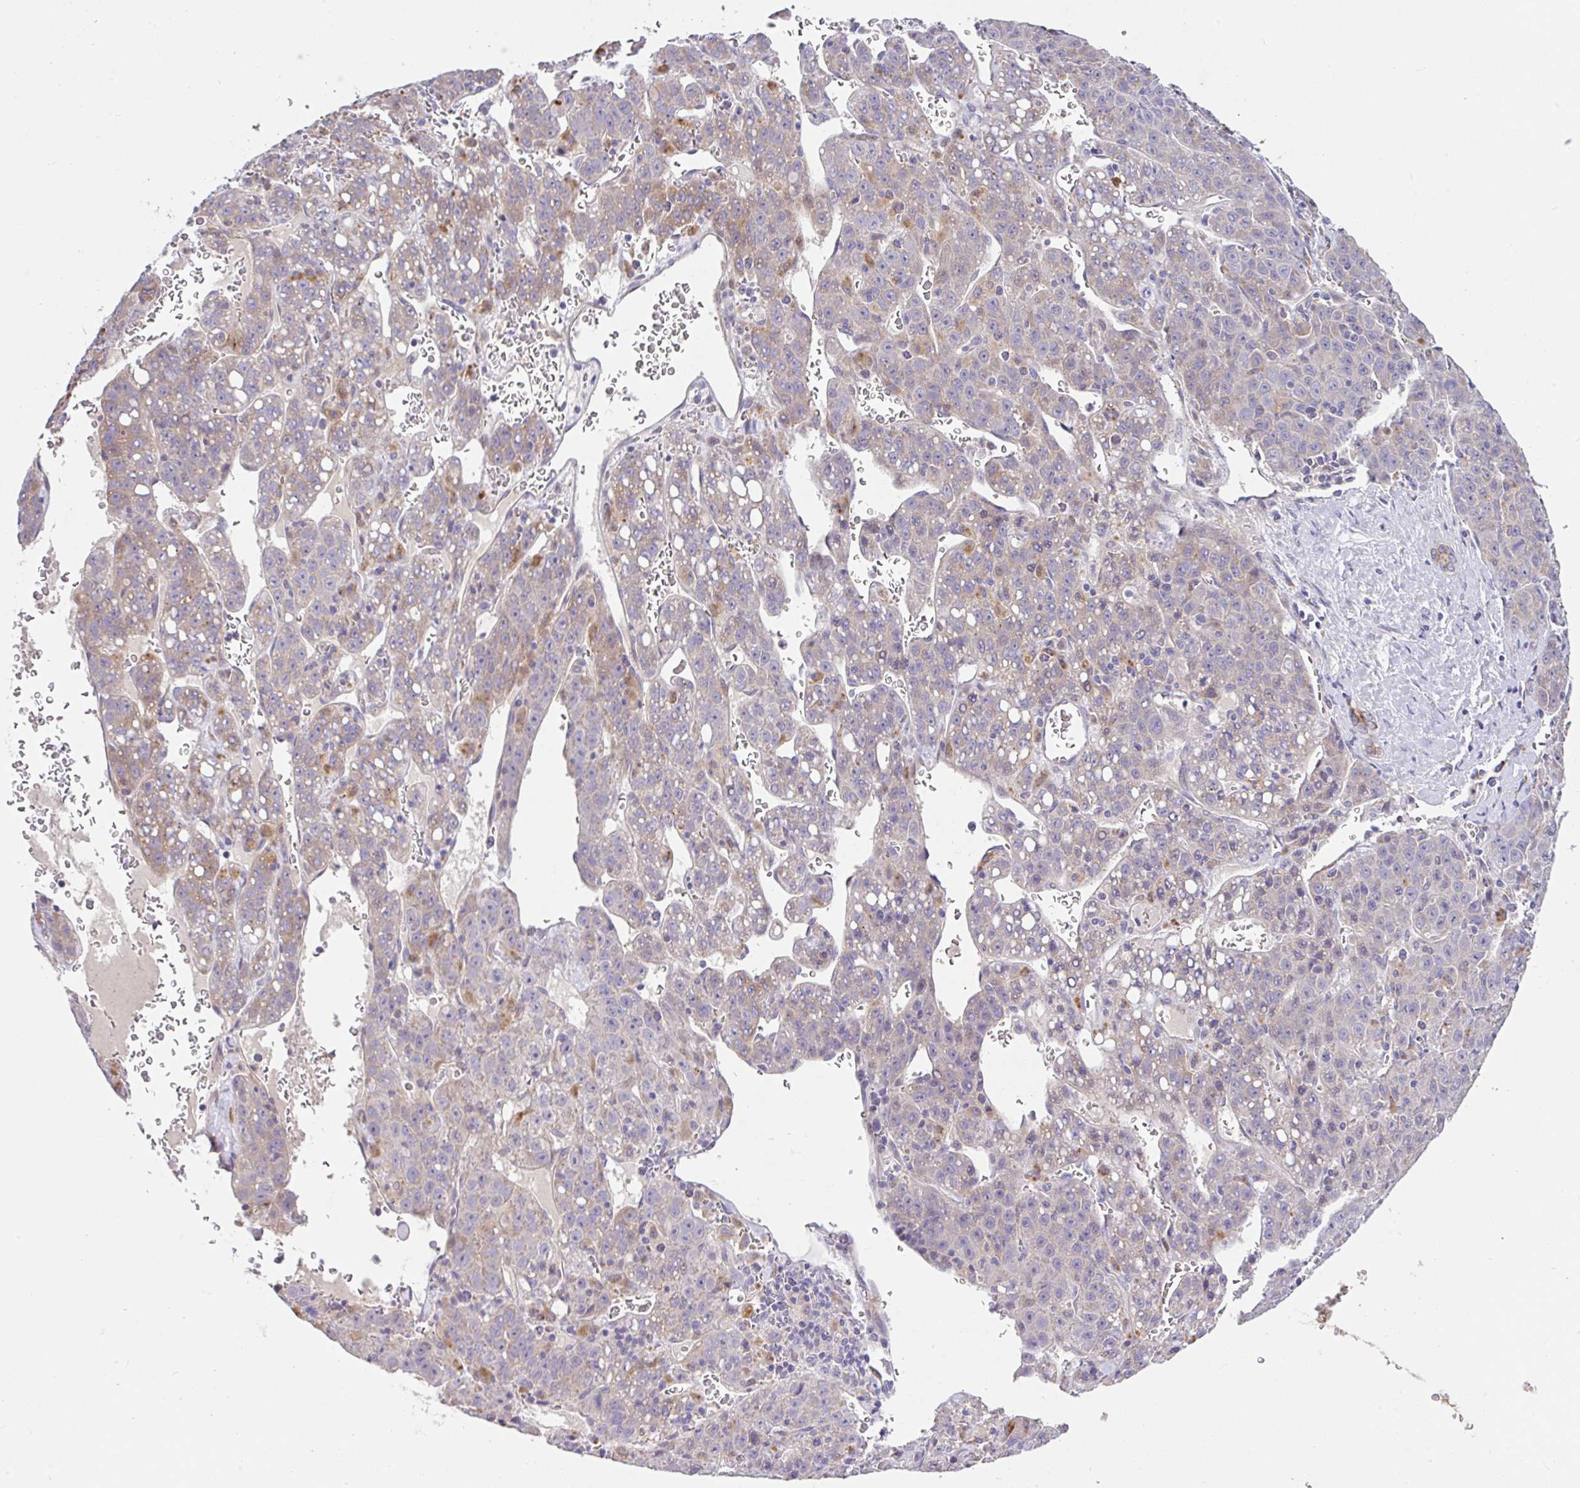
{"staining": {"intensity": "moderate", "quantity": "<25%", "location": "cytoplasmic/membranous"}, "tissue": "liver cancer", "cell_type": "Tumor cells", "image_type": "cancer", "snomed": [{"axis": "morphology", "description": "Carcinoma, Hepatocellular, NOS"}, {"axis": "topography", "description": "Liver"}], "caption": "A brown stain shows moderate cytoplasmic/membranous positivity of a protein in liver hepatocellular carcinoma tumor cells. (brown staining indicates protein expression, while blue staining denotes nuclei).", "gene": "EPN3", "patient": {"sex": "female", "age": 53}}